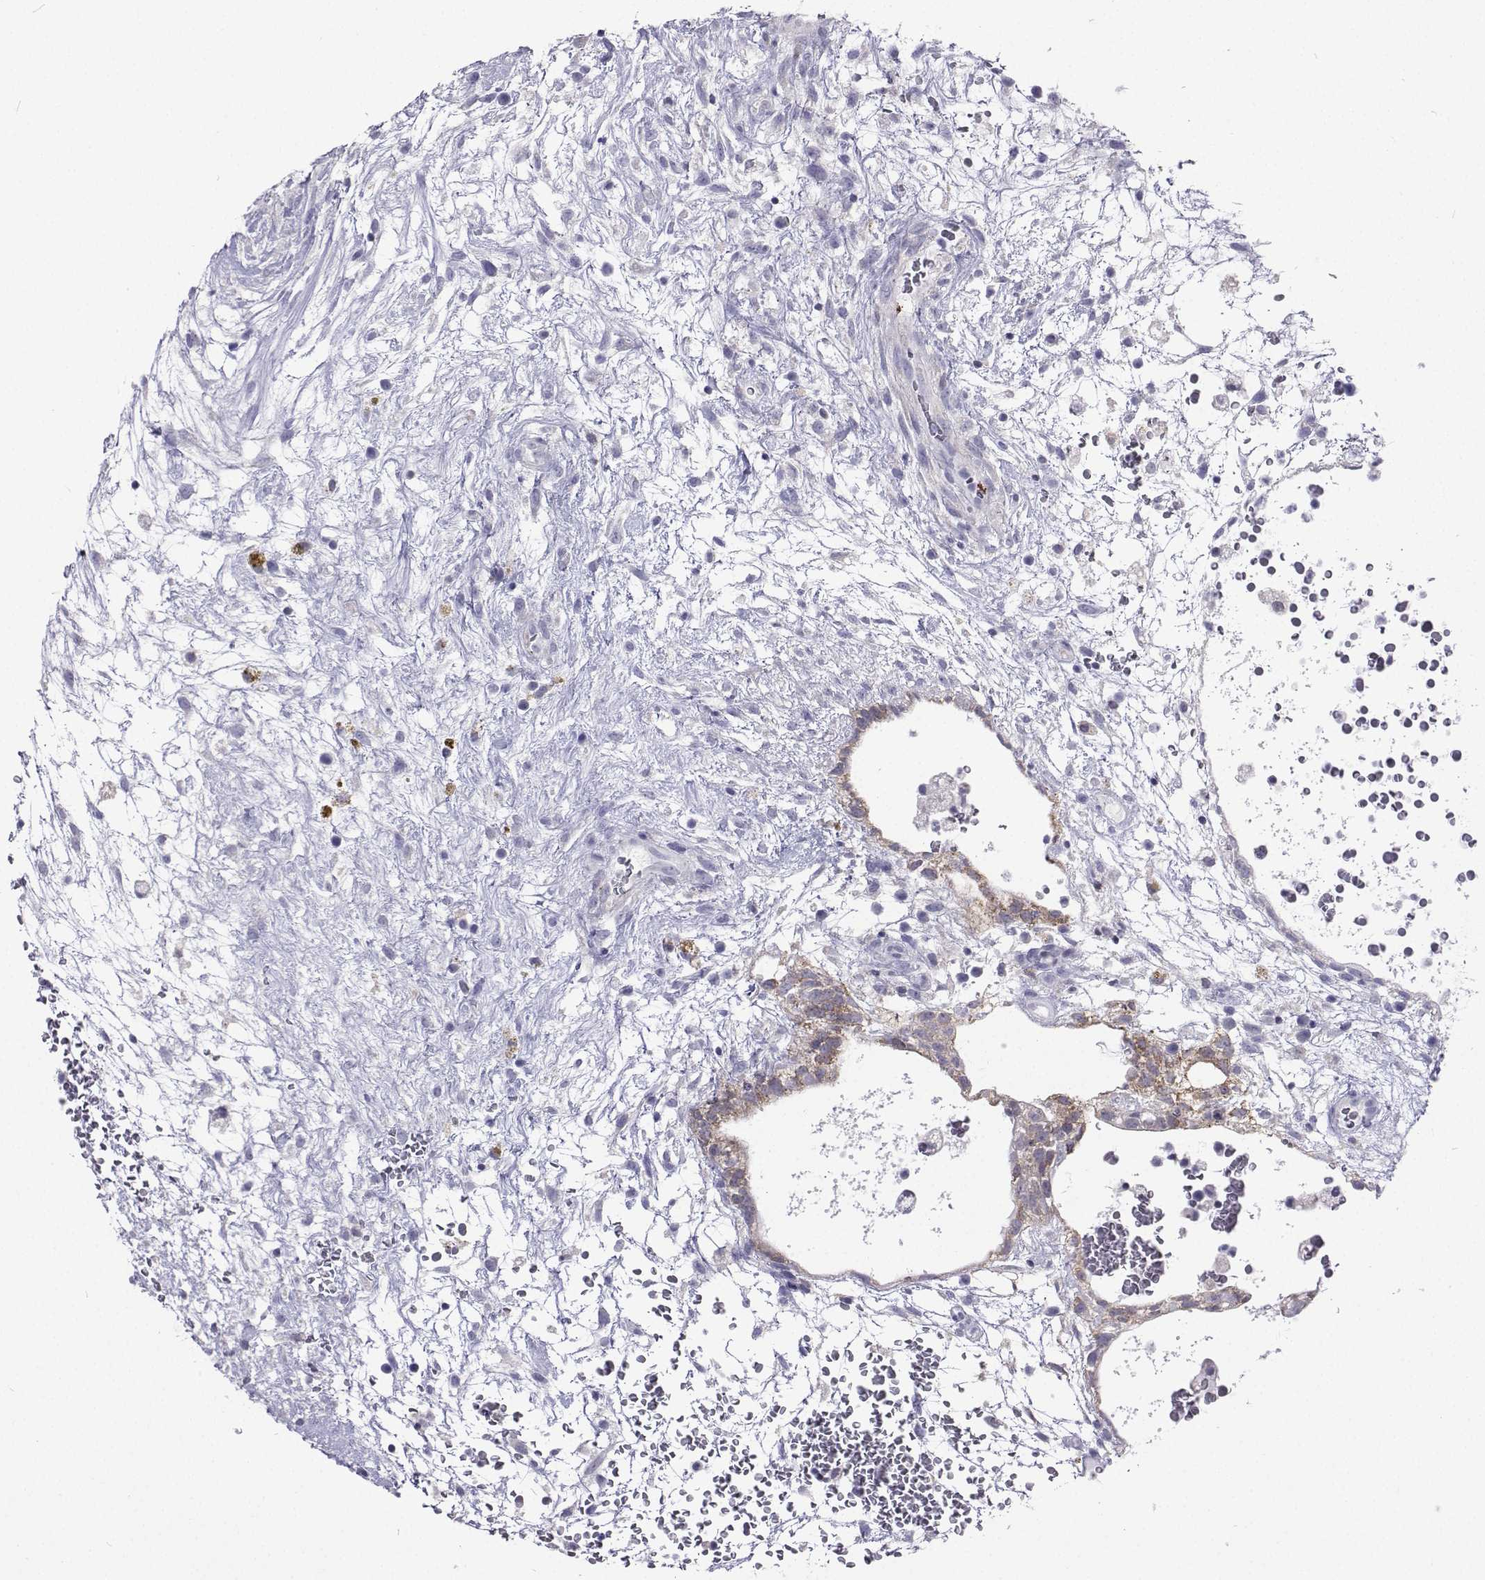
{"staining": {"intensity": "weak", "quantity": "<25%", "location": "cytoplasmic/membranous"}, "tissue": "testis cancer", "cell_type": "Tumor cells", "image_type": "cancer", "snomed": [{"axis": "morphology", "description": "Normal tissue, NOS"}, {"axis": "morphology", "description": "Carcinoma, Embryonal, NOS"}, {"axis": "topography", "description": "Testis"}], "caption": "IHC histopathology image of neoplastic tissue: embryonal carcinoma (testis) stained with DAB displays no significant protein expression in tumor cells.", "gene": "GALM", "patient": {"sex": "male", "age": 32}}